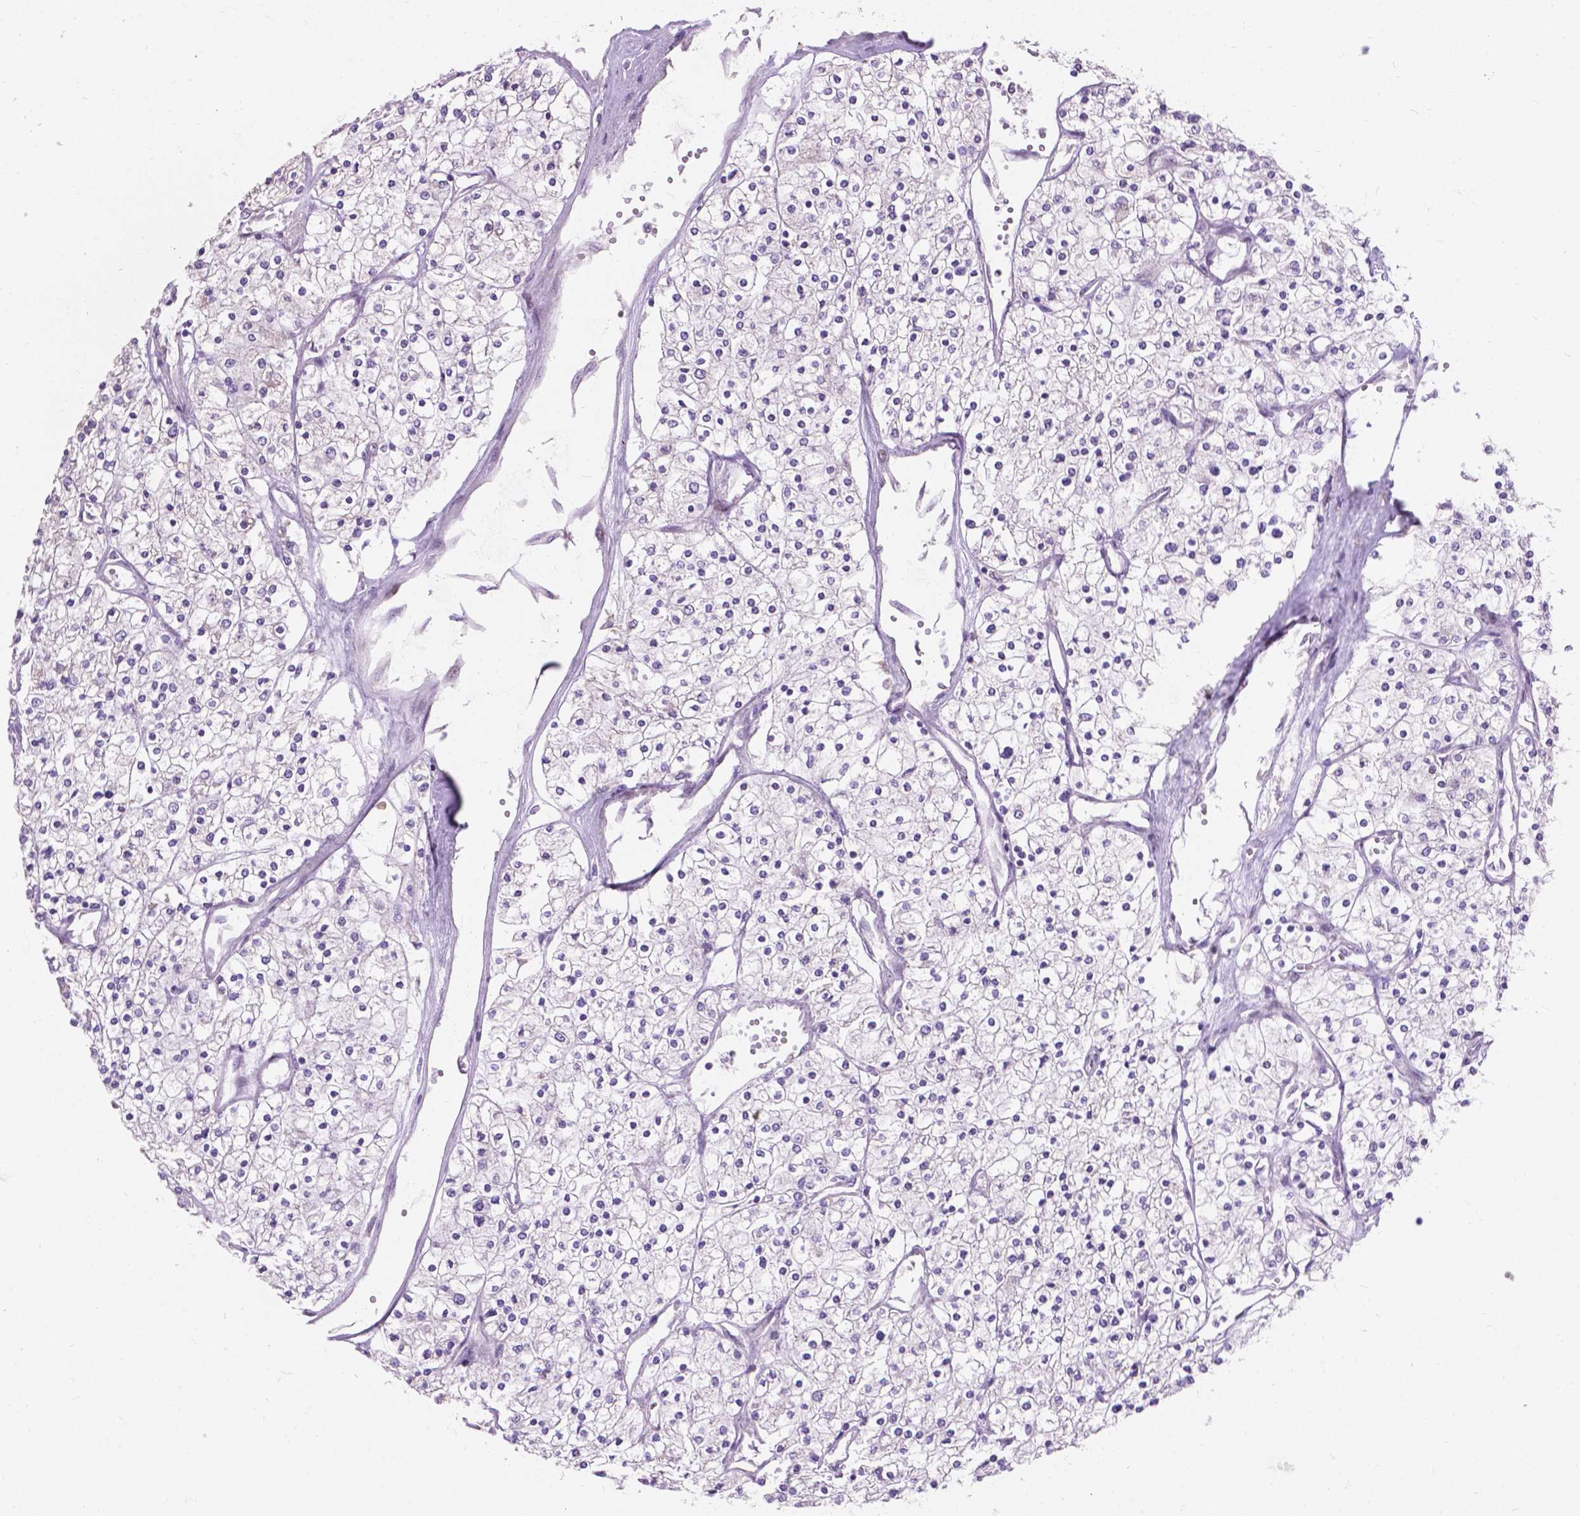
{"staining": {"intensity": "negative", "quantity": "none", "location": "none"}, "tissue": "renal cancer", "cell_type": "Tumor cells", "image_type": "cancer", "snomed": [{"axis": "morphology", "description": "Adenocarcinoma, NOS"}, {"axis": "topography", "description": "Kidney"}], "caption": "Renal cancer (adenocarcinoma) was stained to show a protein in brown. There is no significant expression in tumor cells.", "gene": "MYH14", "patient": {"sex": "male", "age": 80}}